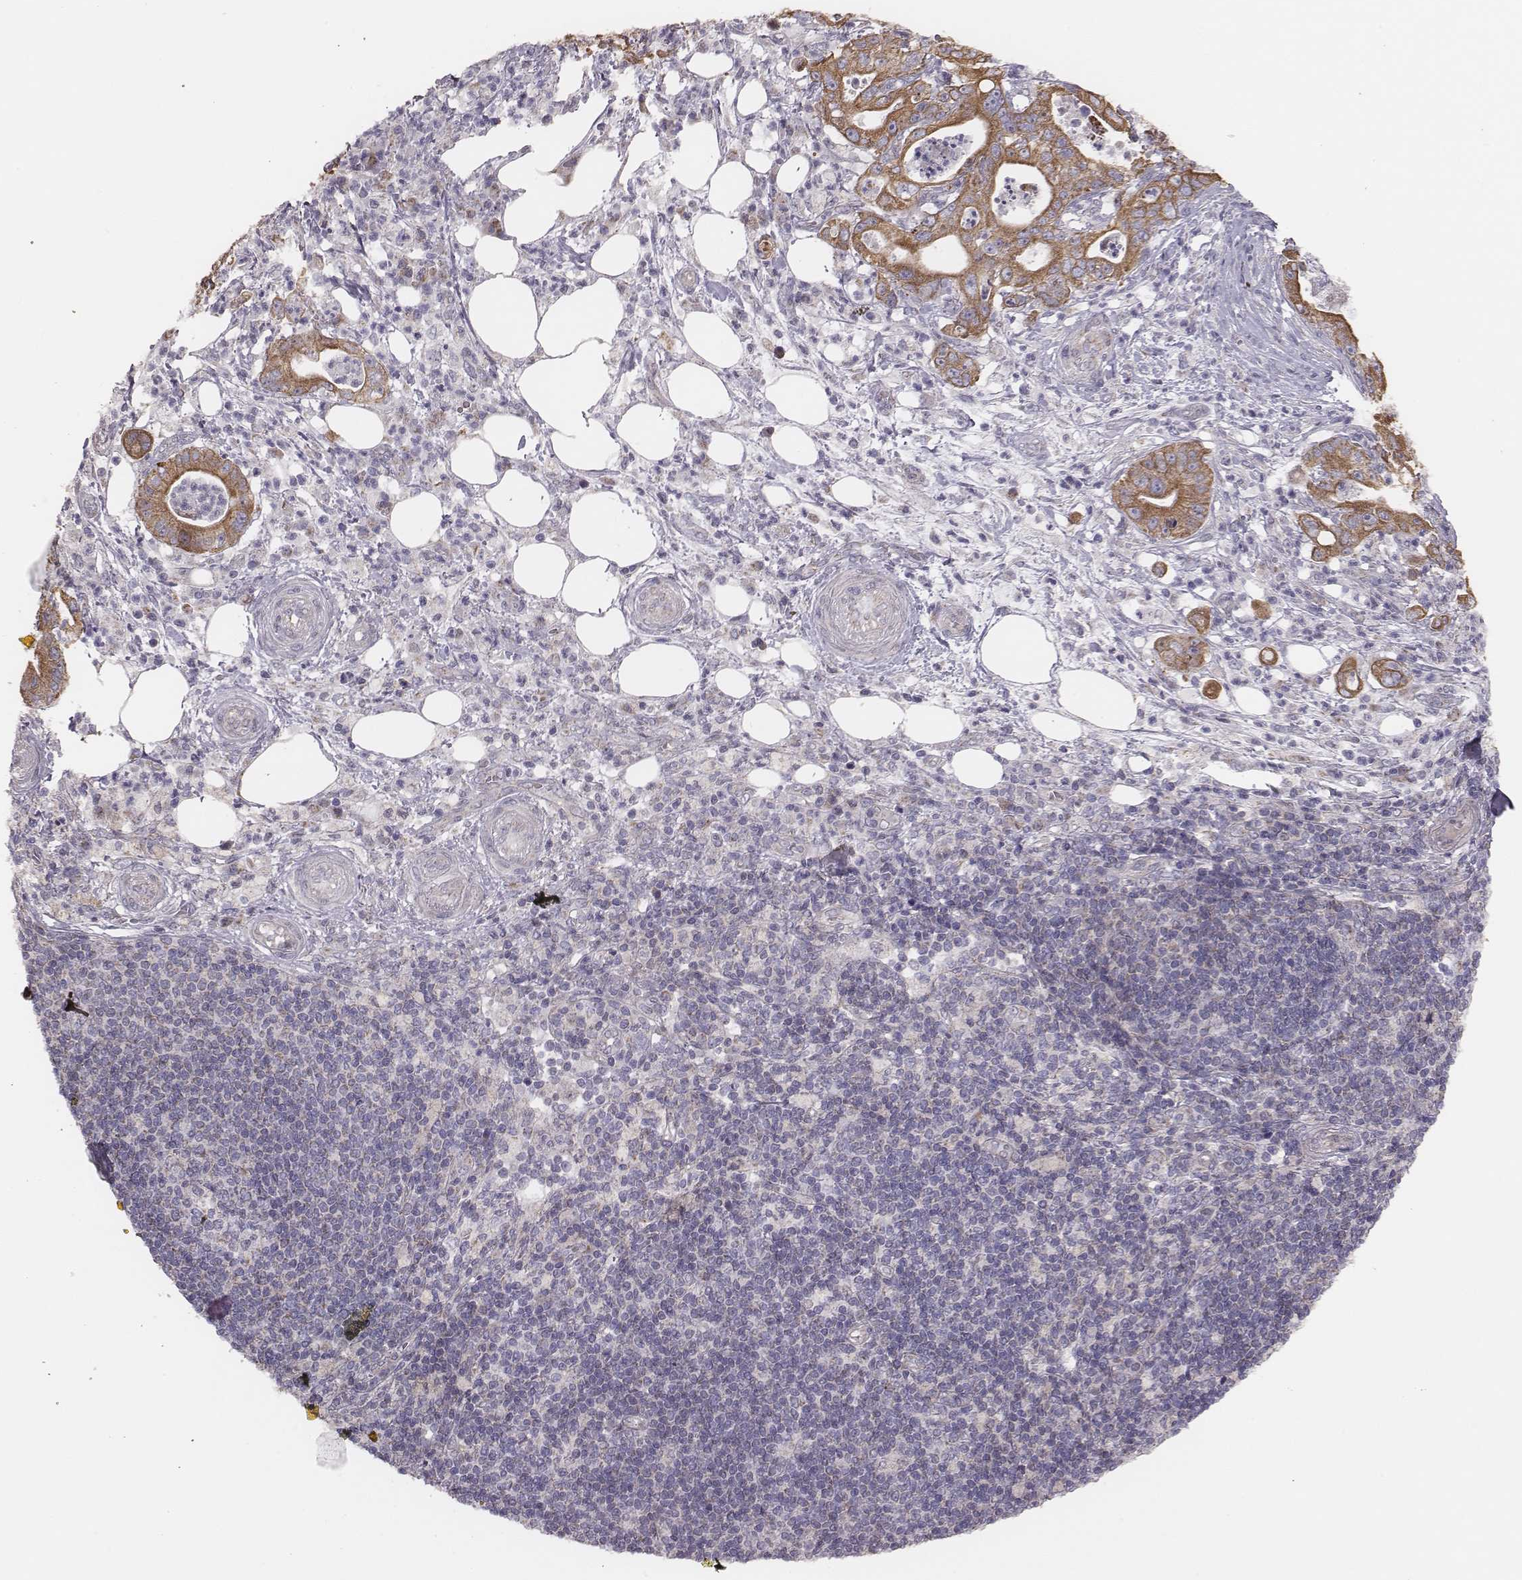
{"staining": {"intensity": "moderate", "quantity": ">75%", "location": "cytoplasmic/membranous"}, "tissue": "pancreatic cancer", "cell_type": "Tumor cells", "image_type": "cancer", "snomed": [{"axis": "morphology", "description": "Adenocarcinoma, NOS"}, {"axis": "topography", "description": "Pancreas"}], "caption": "Immunohistochemical staining of human pancreatic cancer (adenocarcinoma) demonstrates moderate cytoplasmic/membranous protein positivity in approximately >75% of tumor cells.", "gene": "HAVCR1", "patient": {"sex": "male", "age": 71}}